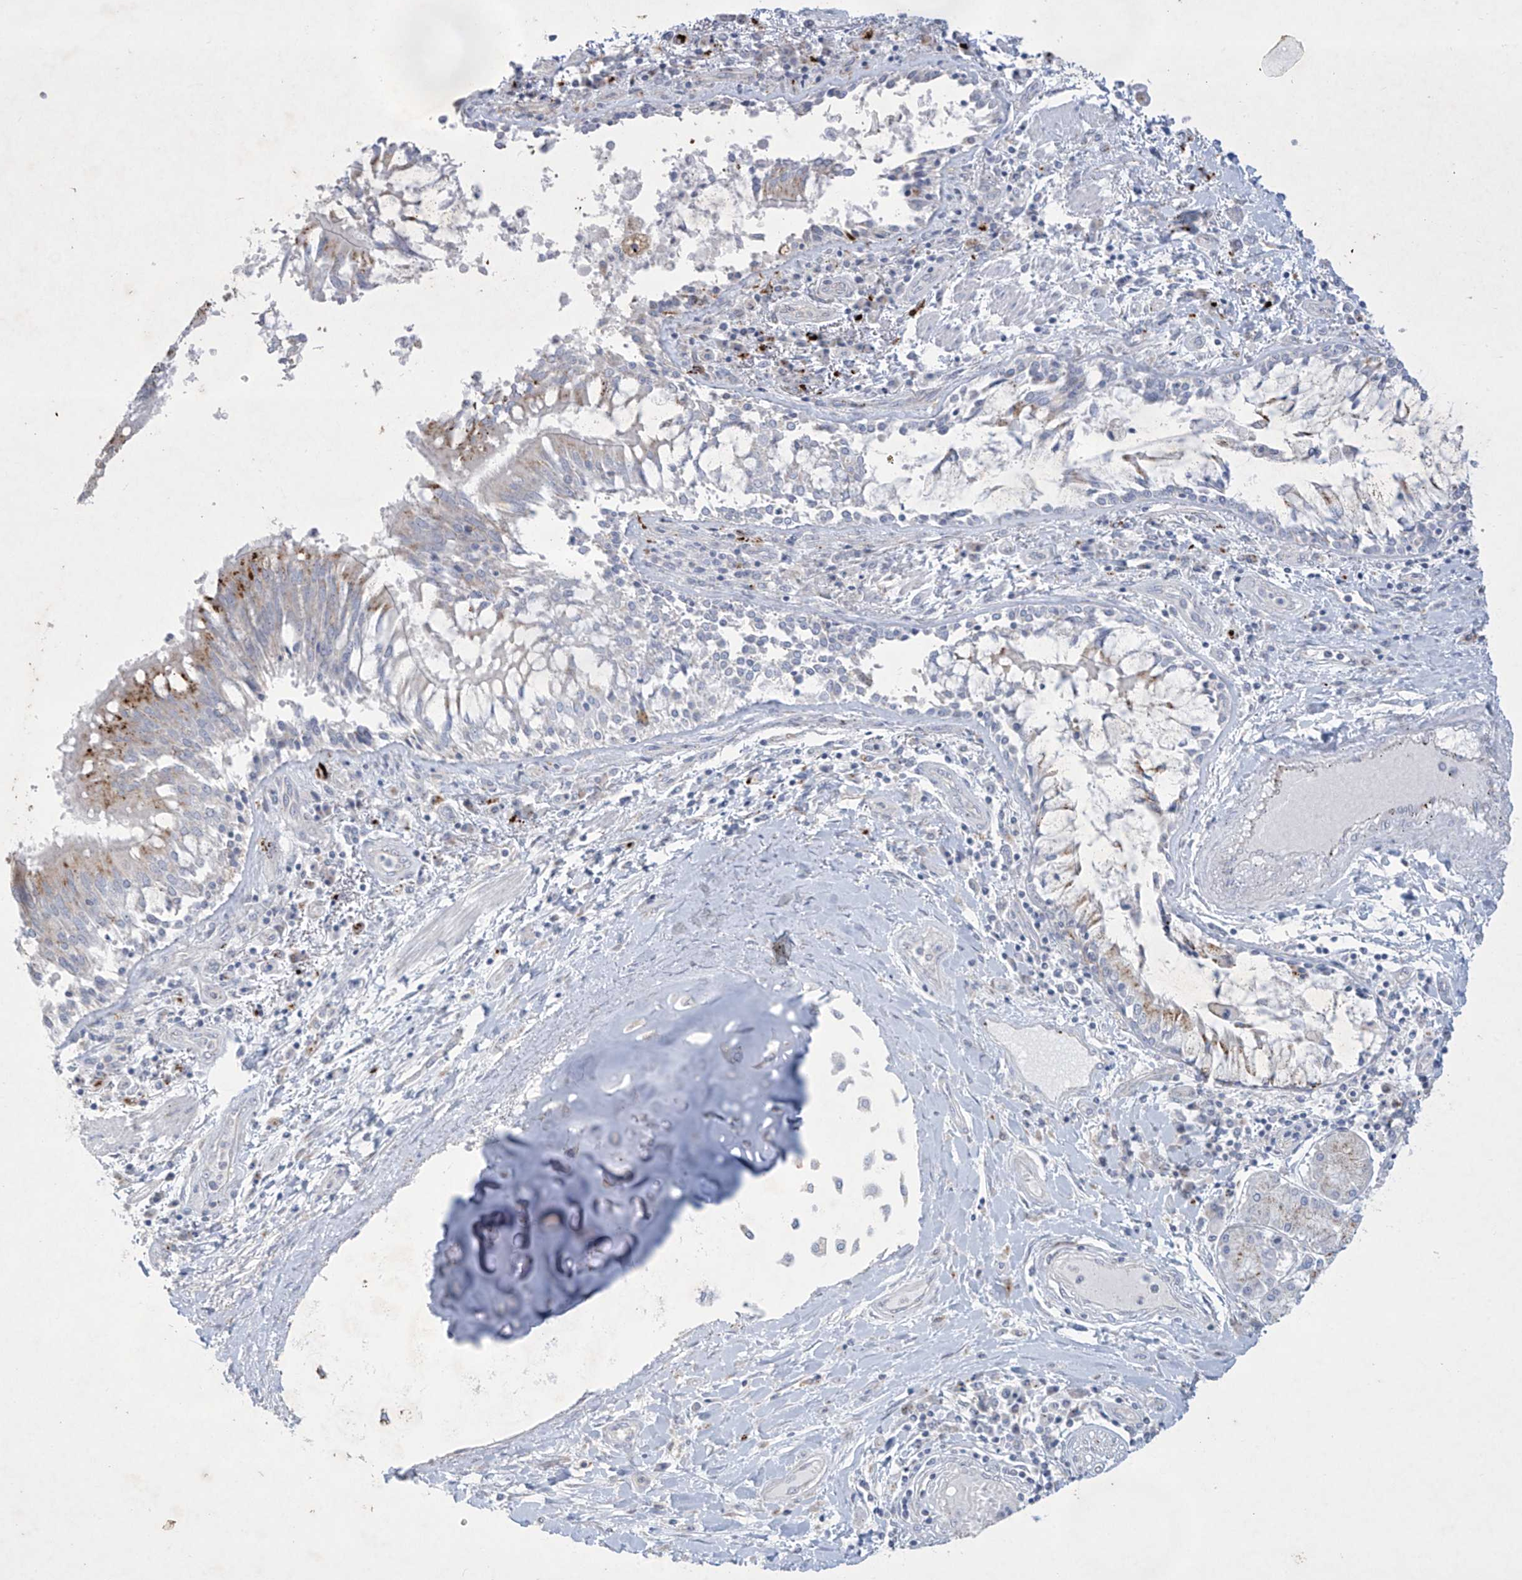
{"staining": {"intensity": "negative", "quantity": "none", "location": "none"}, "tissue": "adipose tissue", "cell_type": "Adipocytes", "image_type": "normal", "snomed": [{"axis": "morphology", "description": "Normal tissue, NOS"}, {"axis": "topography", "description": "Cartilage tissue"}, {"axis": "topography", "description": "Bronchus"}, {"axis": "topography", "description": "Lung"}, {"axis": "topography", "description": "Peripheral nerve tissue"}], "caption": "Immunohistochemistry (IHC) photomicrograph of unremarkable human adipose tissue stained for a protein (brown), which reveals no expression in adipocytes.", "gene": "GPR137C", "patient": {"sex": "female", "age": 49}}